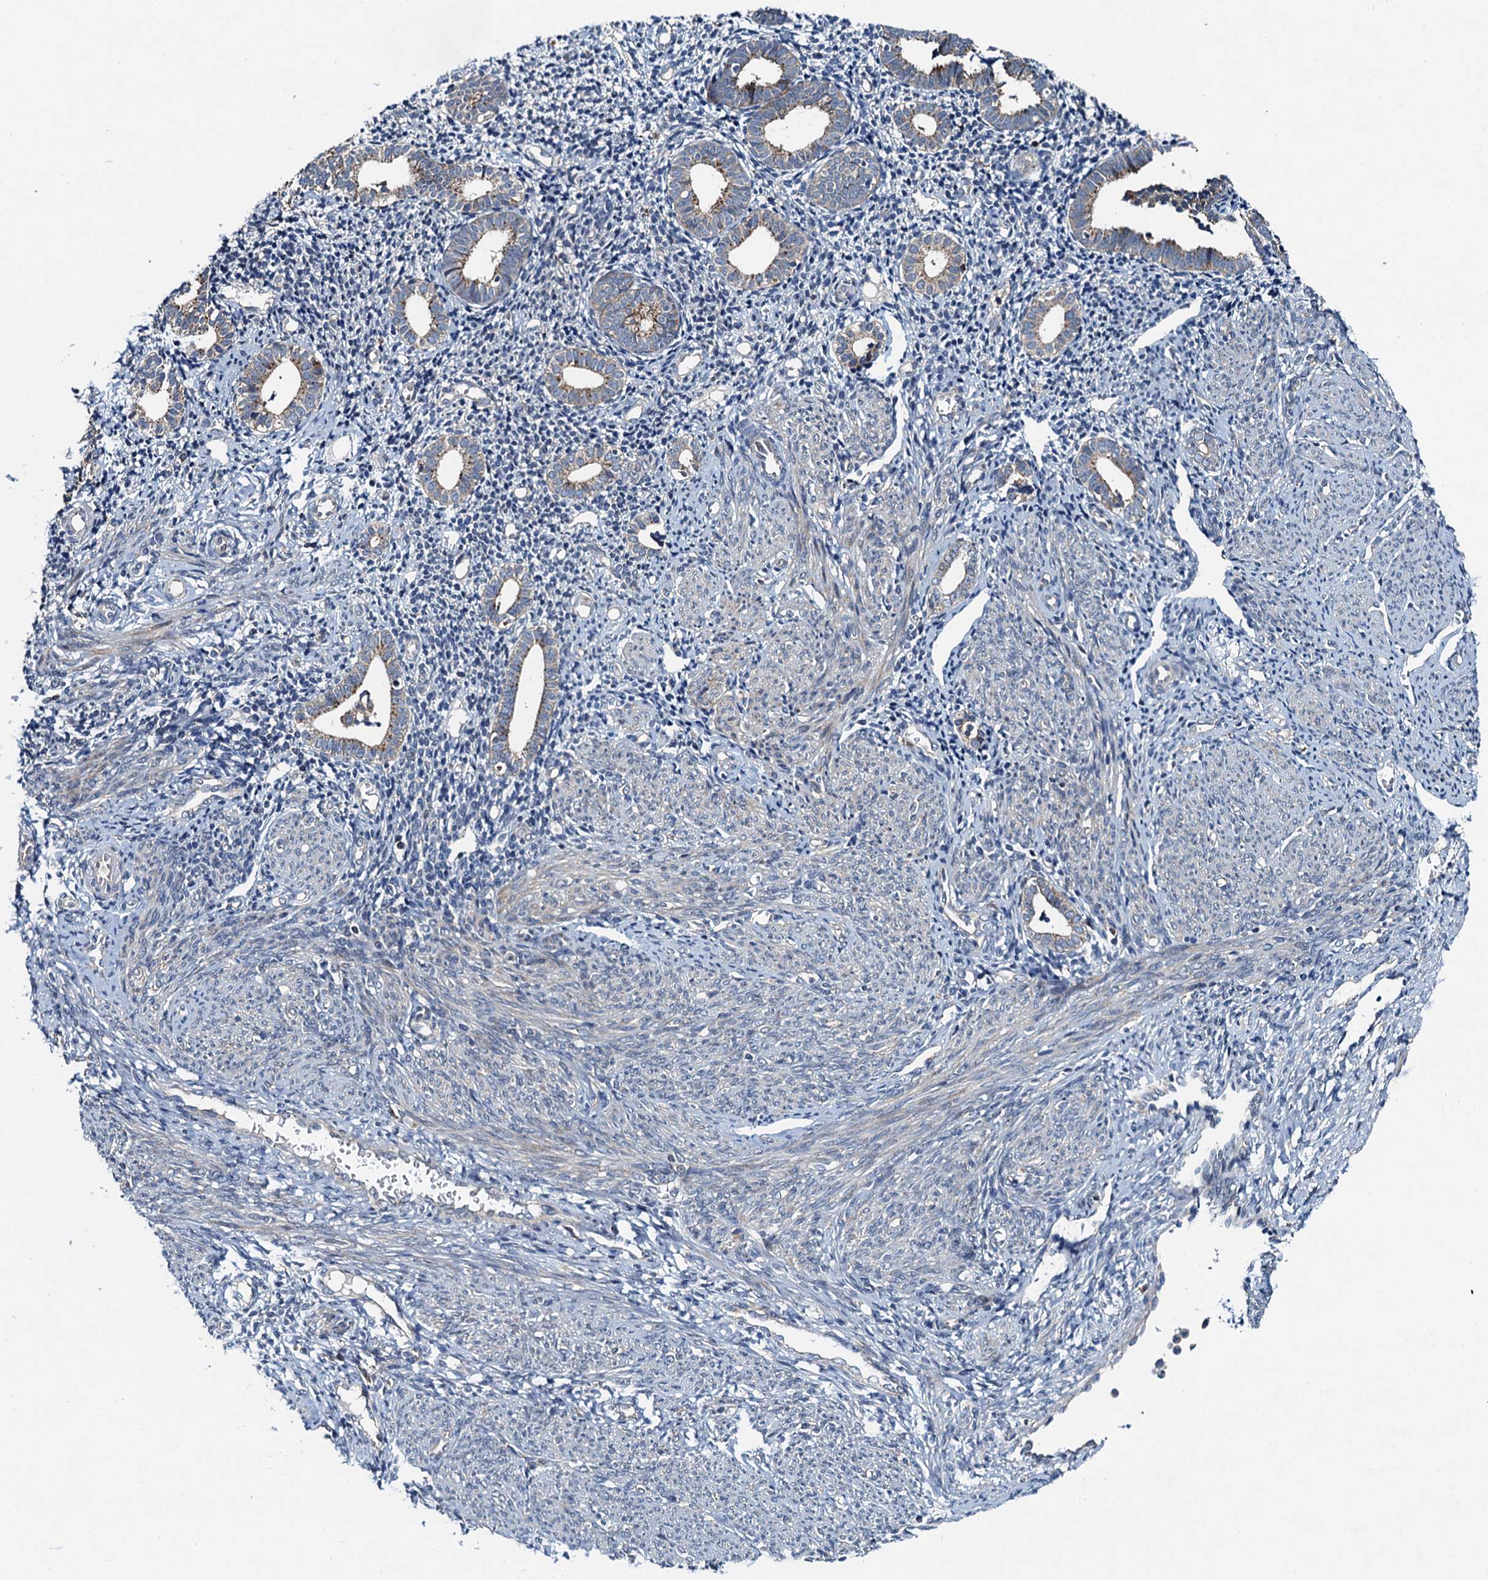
{"staining": {"intensity": "negative", "quantity": "none", "location": "none"}, "tissue": "endometrium", "cell_type": "Cells in endometrial stroma", "image_type": "normal", "snomed": [{"axis": "morphology", "description": "Normal tissue, NOS"}, {"axis": "topography", "description": "Endometrium"}], "caption": "This is an immunohistochemistry (IHC) photomicrograph of unremarkable human endometrium. There is no expression in cells in endometrial stroma.", "gene": "EFL1", "patient": {"sex": "female", "age": 56}}